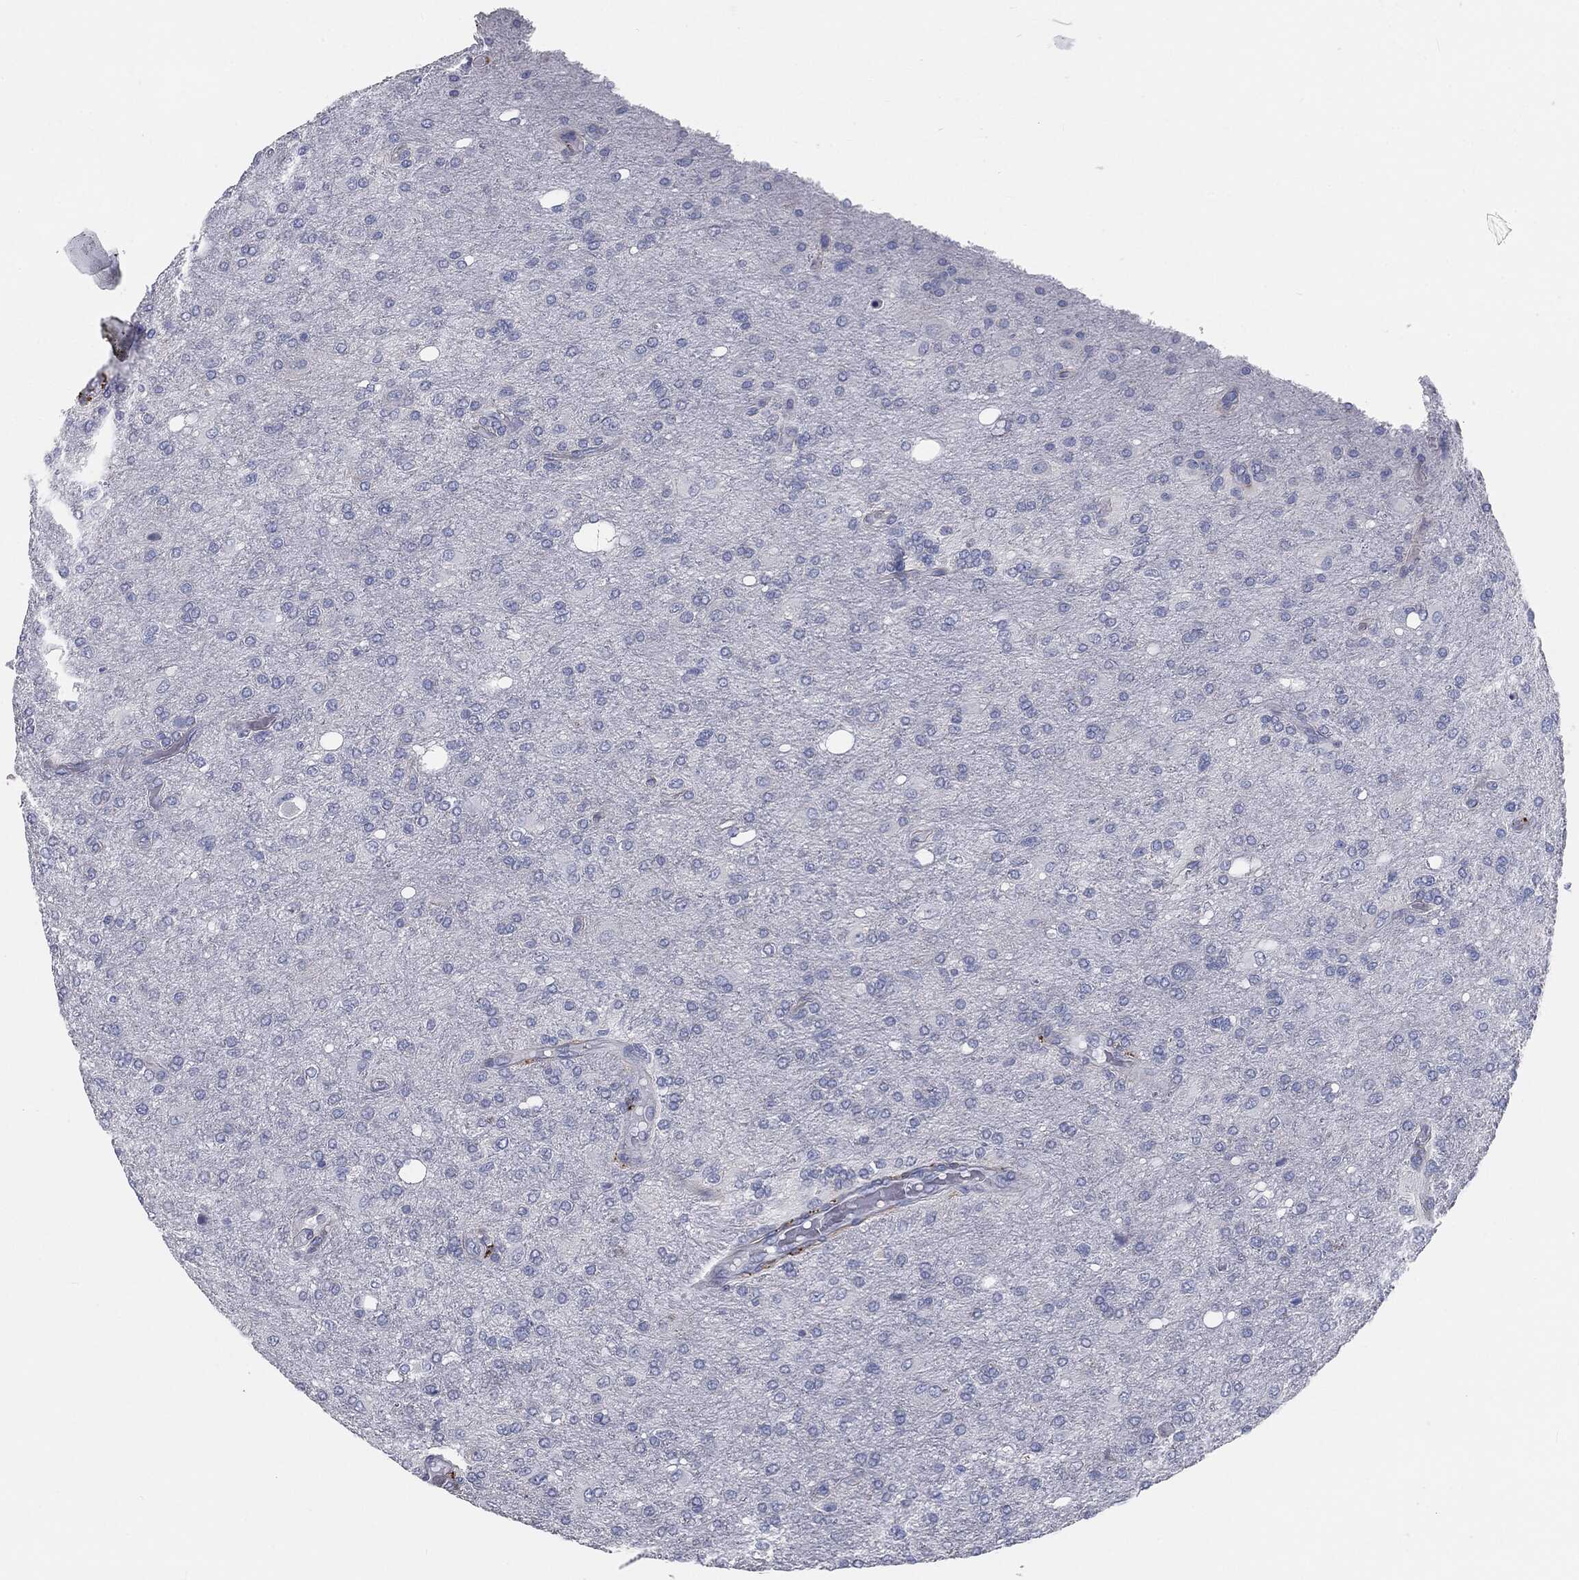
{"staining": {"intensity": "negative", "quantity": "none", "location": "none"}, "tissue": "glioma", "cell_type": "Tumor cells", "image_type": "cancer", "snomed": [{"axis": "morphology", "description": "Glioma, malignant, High grade"}, {"axis": "topography", "description": "Cerebral cortex"}], "caption": "An image of human glioma is negative for staining in tumor cells.", "gene": "CAV3", "patient": {"sex": "male", "age": 70}}